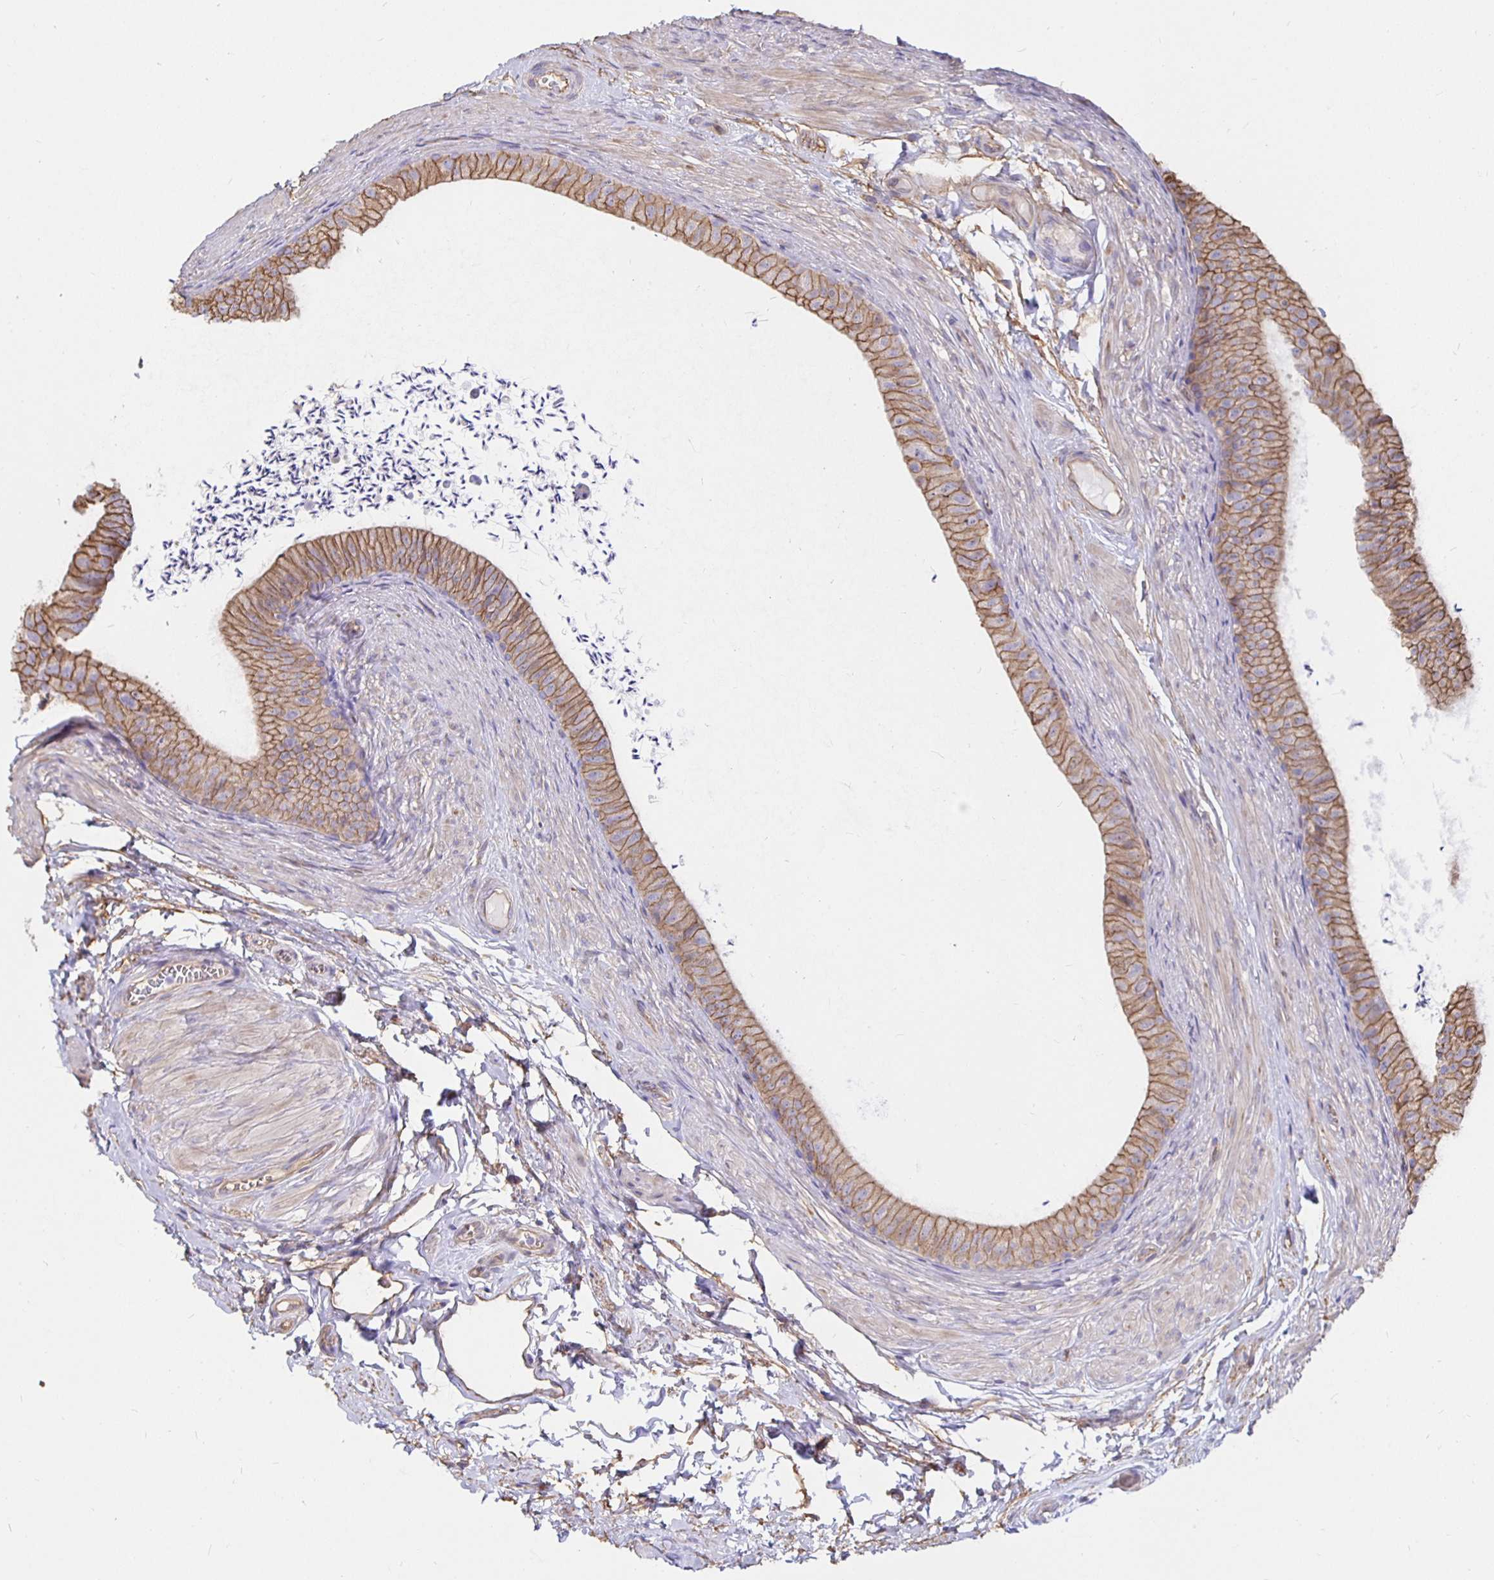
{"staining": {"intensity": "moderate", "quantity": ">75%", "location": "cytoplasmic/membranous"}, "tissue": "epididymis", "cell_type": "Glandular cells", "image_type": "normal", "snomed": [{"axis": "morphology", "description": "Normal tissue, NOS"}, {"axis": "topography", "description": "Epididymis, spermatic cord, NOS"}, {"axis": "topography", "description": "Epididymis"}, {"axis": "topography", "description": "Peripheral nerve tissue"}], "caption": "Protein expression analysis of normal epididymis reveals moderate cytoplasmic/membranous positivity in about >75% of glandular cells.", "gene": "ARHGEF39", "patient": {"sex": "male", "age": 29}}